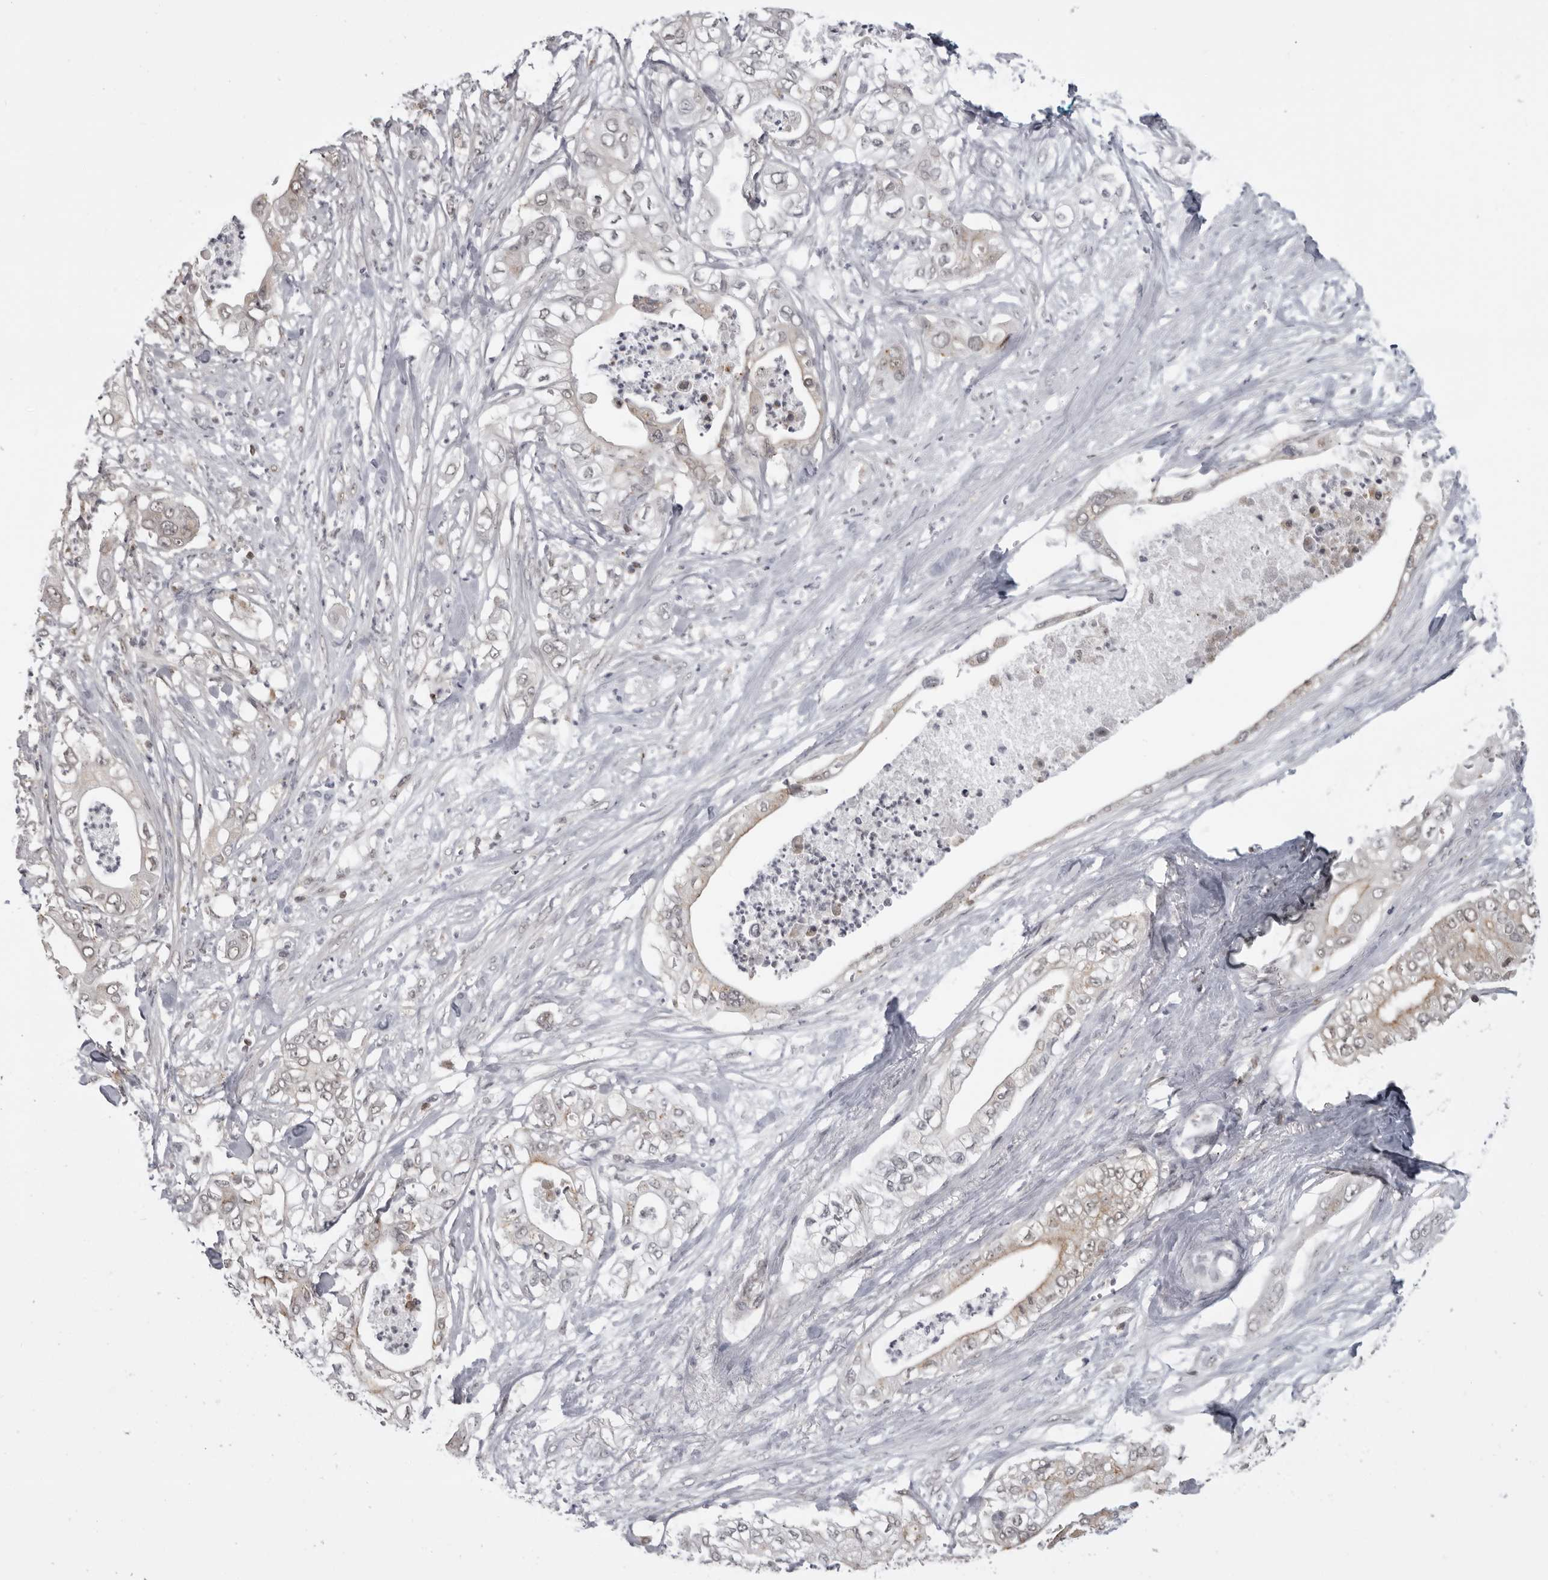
{"staining": {"intensity": "weak", "quantity": "25%-75%", "location": "cytoplasmic/membranous"}, "tissue": "pancreatic cancer", "cell_type": "Tumor cells", "image_type": "cancer", "snomed": [{"axis": "morphology", "description": "Adenocarcinoma, NOS"}, {"axis": "topography", "description": "Pancreas"}], "caption": "This histopathology image reveals immunohistochemistry staining of human pancreatic adenocarcinoma, with low weak cytoplasmic/membranous expression in approximately 25%-75% of tumor cells.", "gene": "PDCL3", "patient": {"sex": "female", "age": 78}}